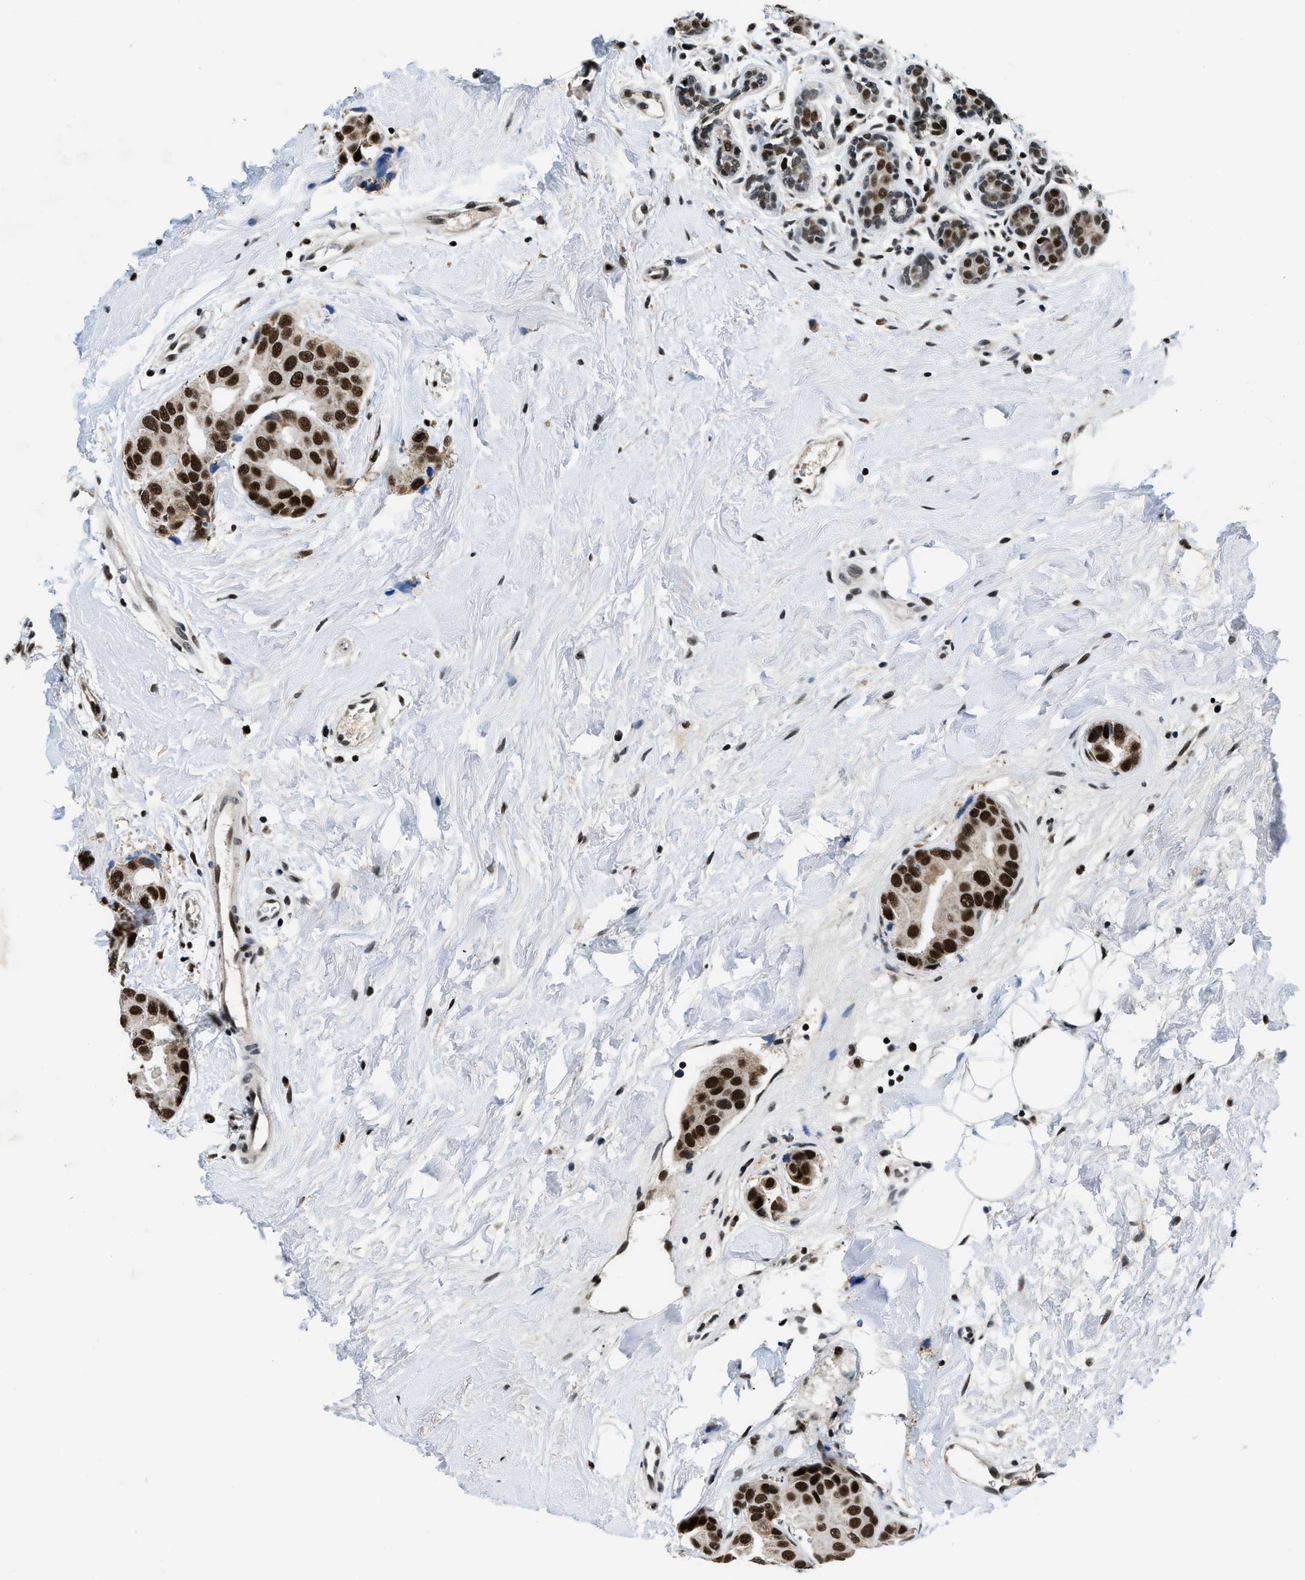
{"staining": {"intensity": "strong", "quantity": ">75%", "location": "nuclear"}, "tissue": "breast cancer", "cell_type": "Tumor cells", "image_type": "cancer", "snomed": [{"axis": "morphology", "description": "Normal tissue, NOS"}, {"axis": "morphology", "description": "Duct carcinoma"}, {"axis": "topography", "description": "Breast"}], "caption": "Brown immunohistochemical staining in human breast invasive ductal carcinoma shows strong nuclear expression in about >75% of tumor cells.", "gene": "KDM3B", "patient": {"sex": "female", "age": 39}}